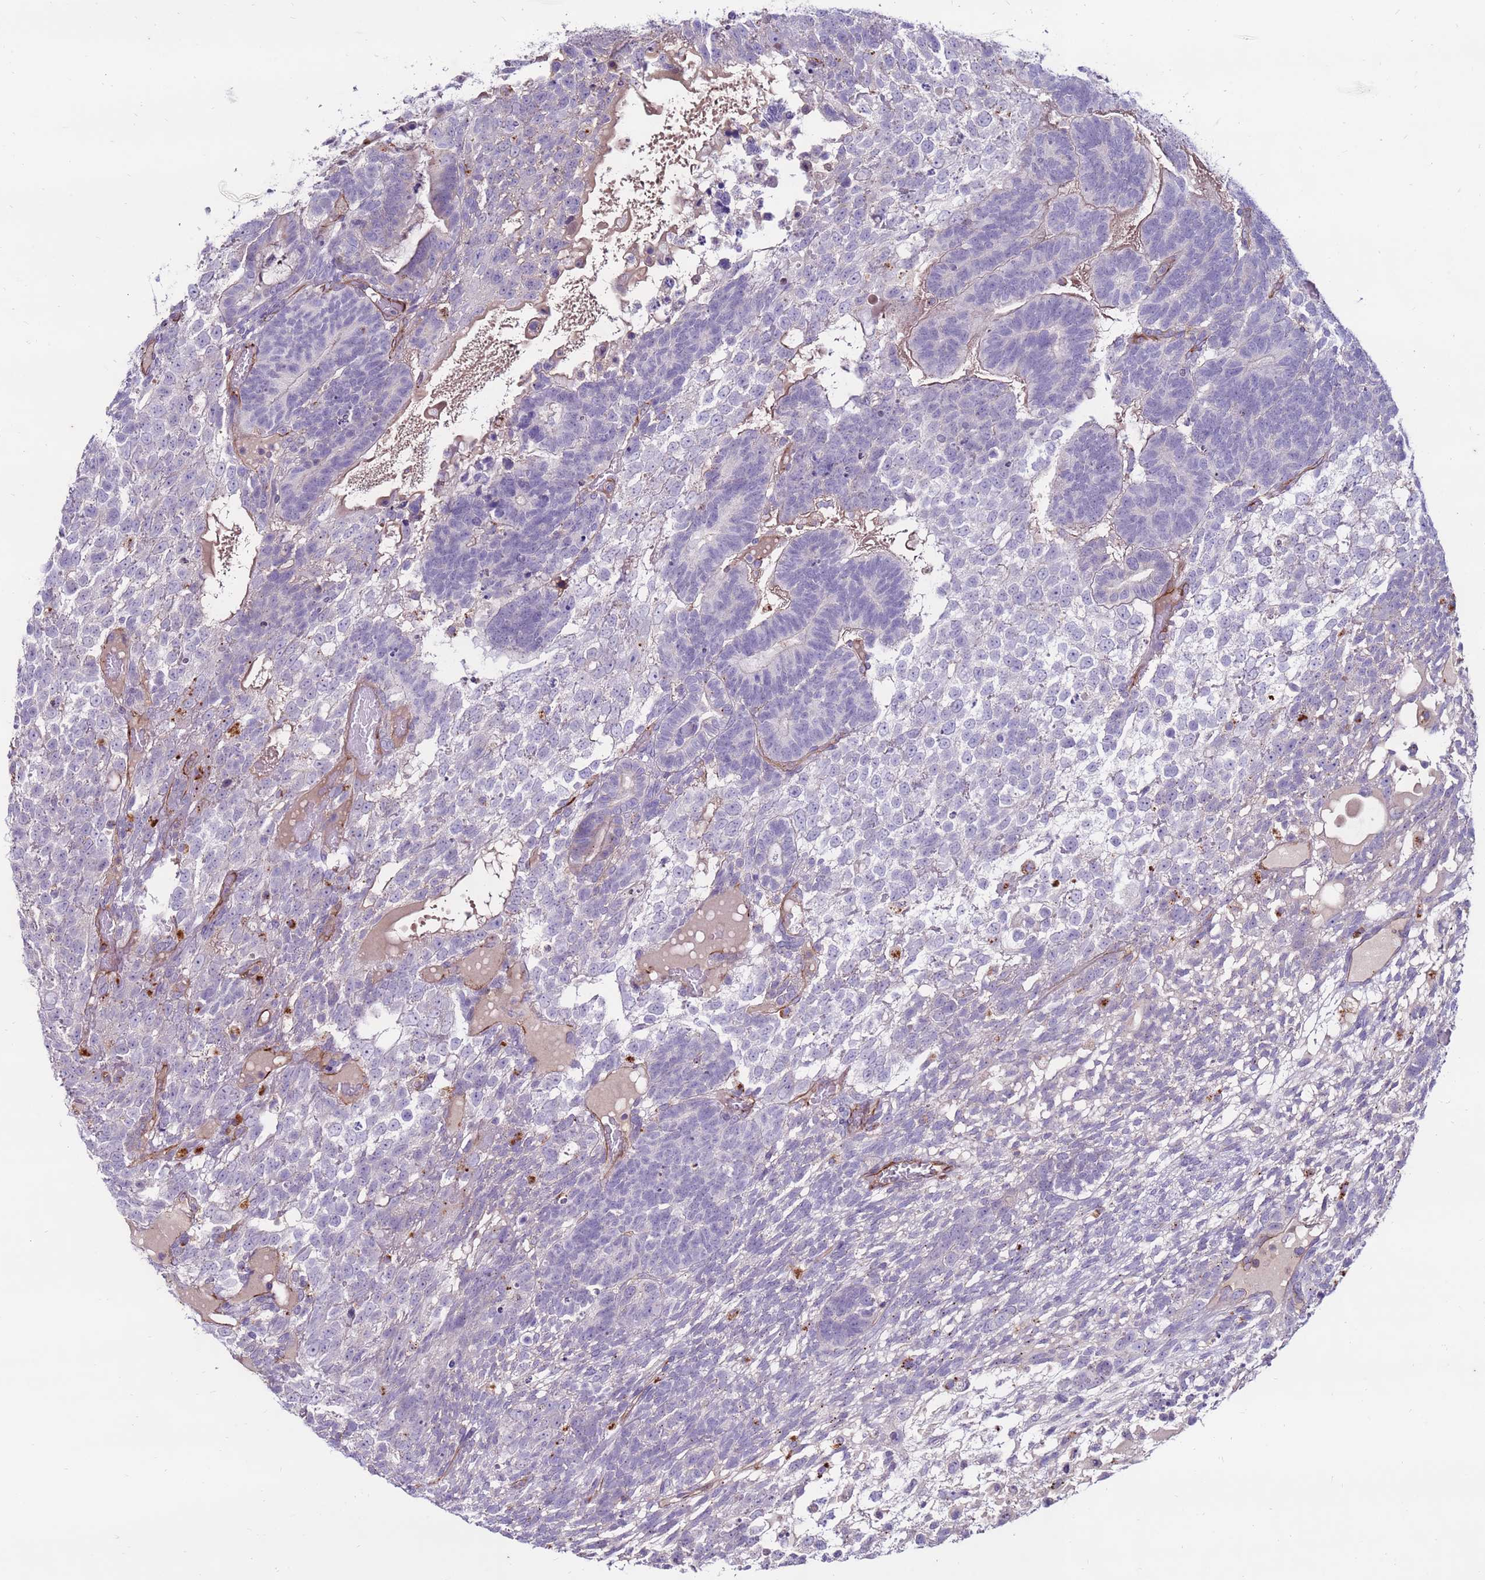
{"staining": {"intensity": "negative", "quantity": "none", "location": "none"}, "tissue": "testis cancer", "cell_type": "Tumor cells", "image_type": "cancer", "snomed": [{"axis": "morphology", "description": "Carcinoma, Embryonal, NOS"}, {"axis": "topography", "description": "Testis"}], "caption": "Immunohistochemical staining of testis cancer (embryonal carcinoma) displays no significant expression in tumor cells. (Immunohistochemistry (ihc), brightfield microscopy, high magnification).", "gene": "CLEC4M", "patient": {"sex": "male", "age": 23}}